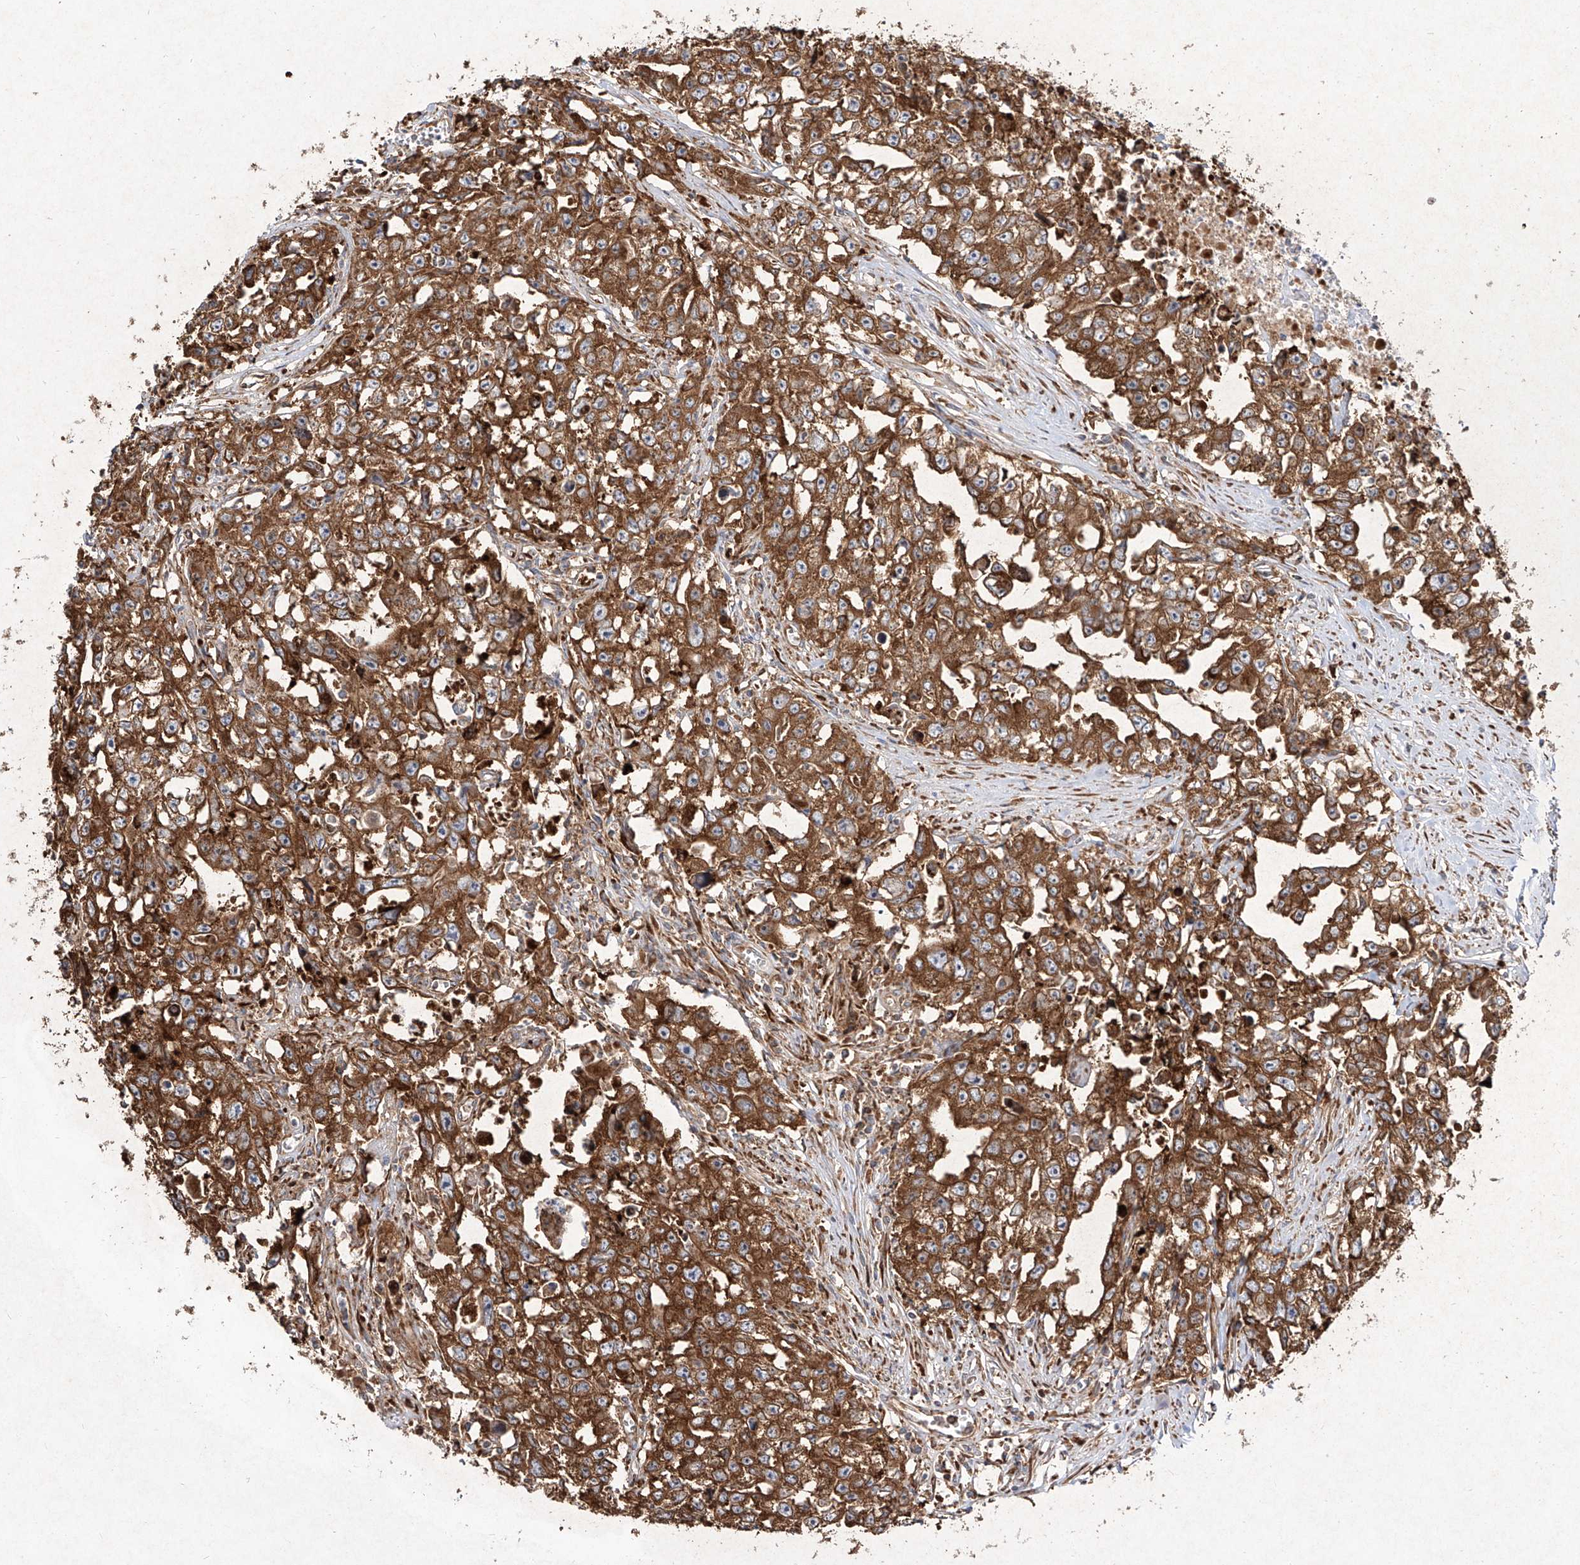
{"staining": {"intensity": "strong", "quantity": ">75%", "location": "cytoplasmic/membranous"}, "tissue": "testis cancer", "cell_type": "Tumor cells", "image_type": "cancer", "snomed": [{"axis": "morphology", "description": "Seminoma, NOS"}, {"axis": "morphology", "description": "Carcinoma, Embryonal, NOS"}, {"axis": "topography", "description": "Testis"}], "caption": "Brown immunohistochemical staining in testis cancer demonstrates strong cytoplasmic/membranous positivity in approximately >75% of tumor cells.", "gene": "RPS25", "patient": {"sex": "male", "age": 43}}